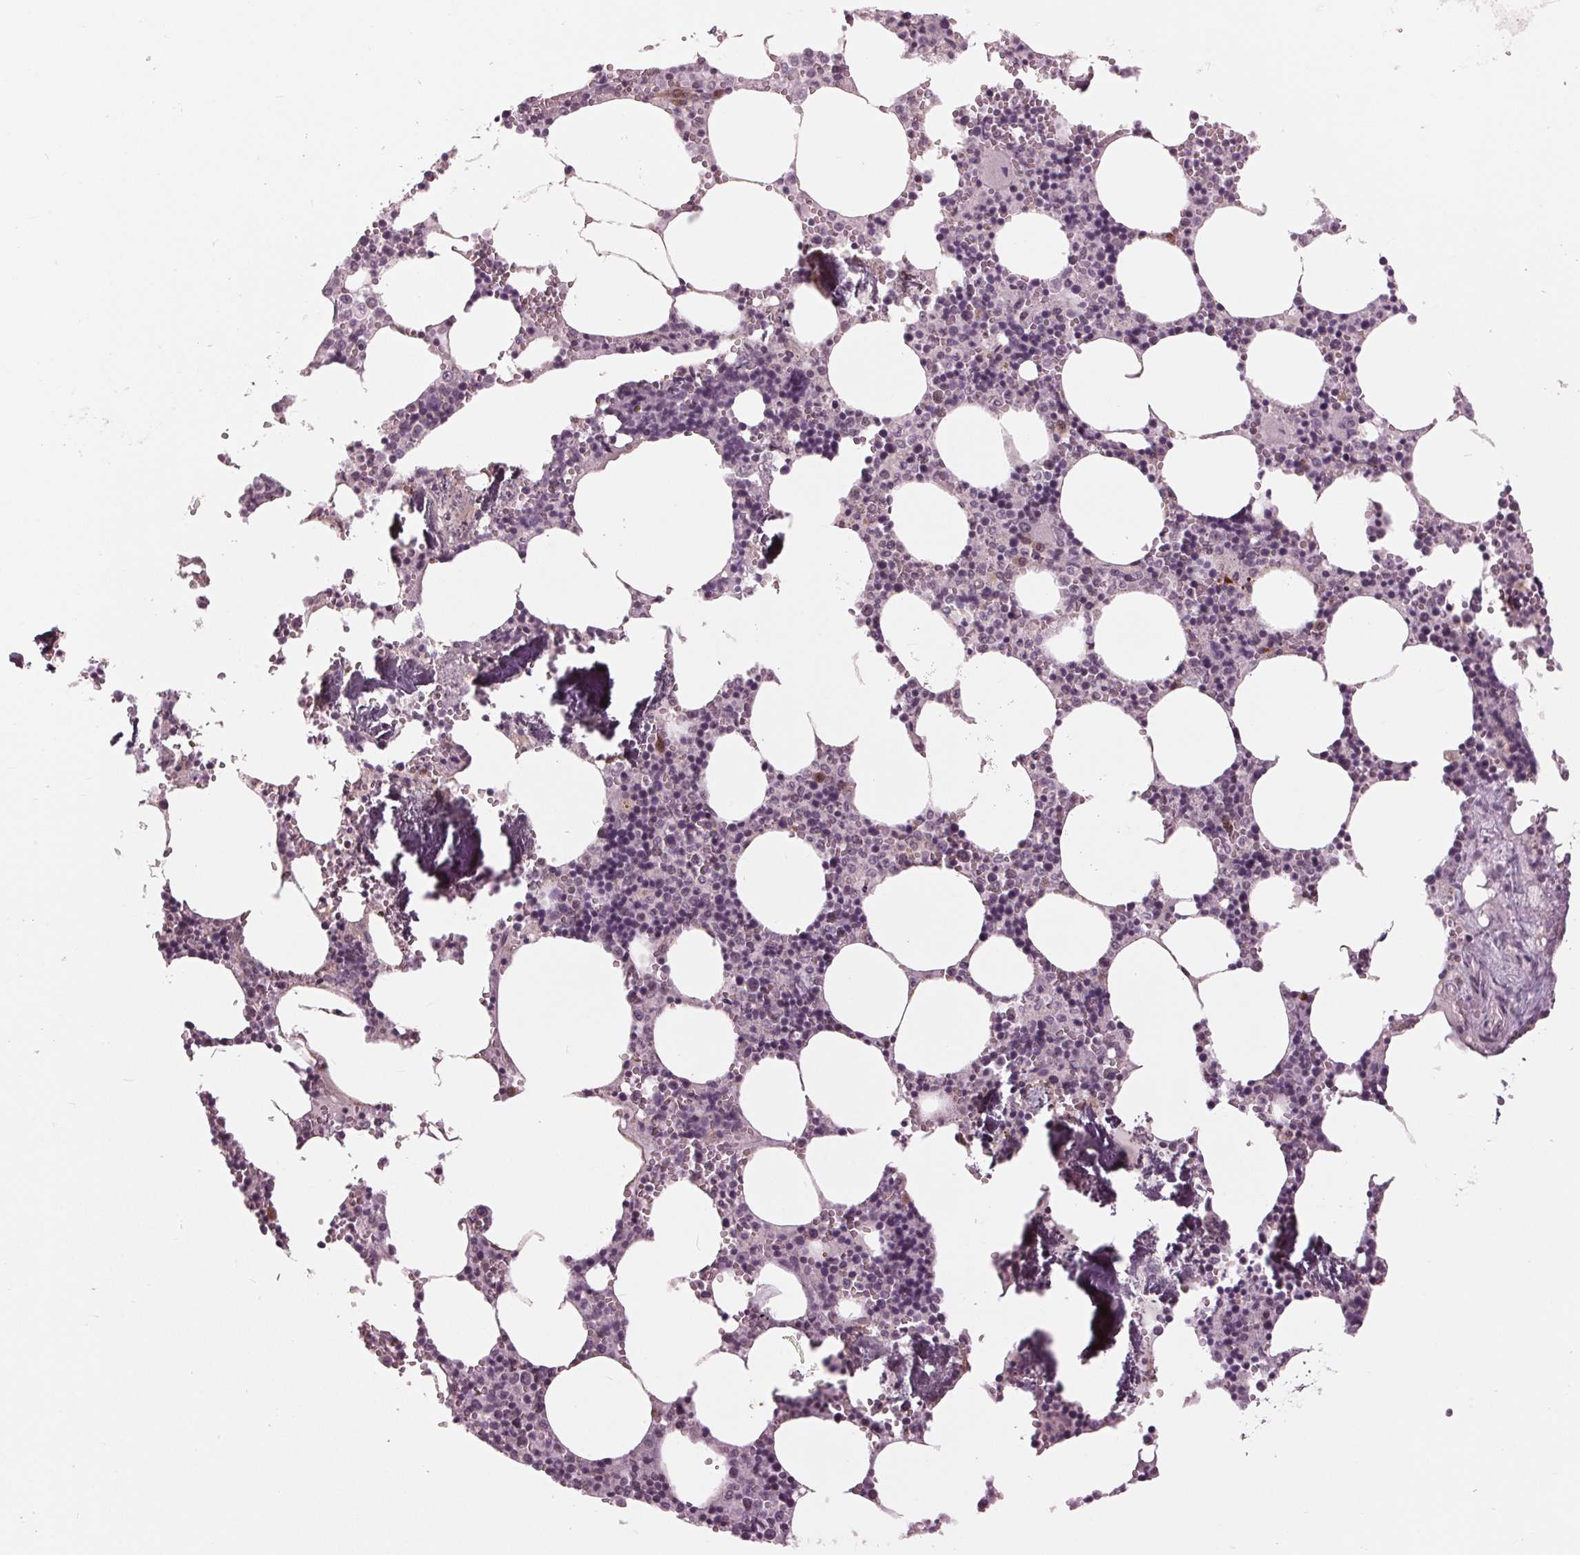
{"staining": {"intensity": "moderate", "quantity": "<25%", "location": "nuclear"}, "tissue": "bone marrow", "cell_type": "Hematopoietic cells", "image_type": "normal", "snomed": [{"axis": "morphology", "description": "Normal tissue, NOS"}, {"axis": "topography", "description": "Bone marrow"}], "caption": "Immunohistochemical staining of benign human bone marrow shows <25% levels of moderate nuclear protein positivity in approximately <25% of hematopoietic cells. Nuclei are stained in blue.", "gene": "SLX4", "patient": {"sex": "male", "age": 54}}